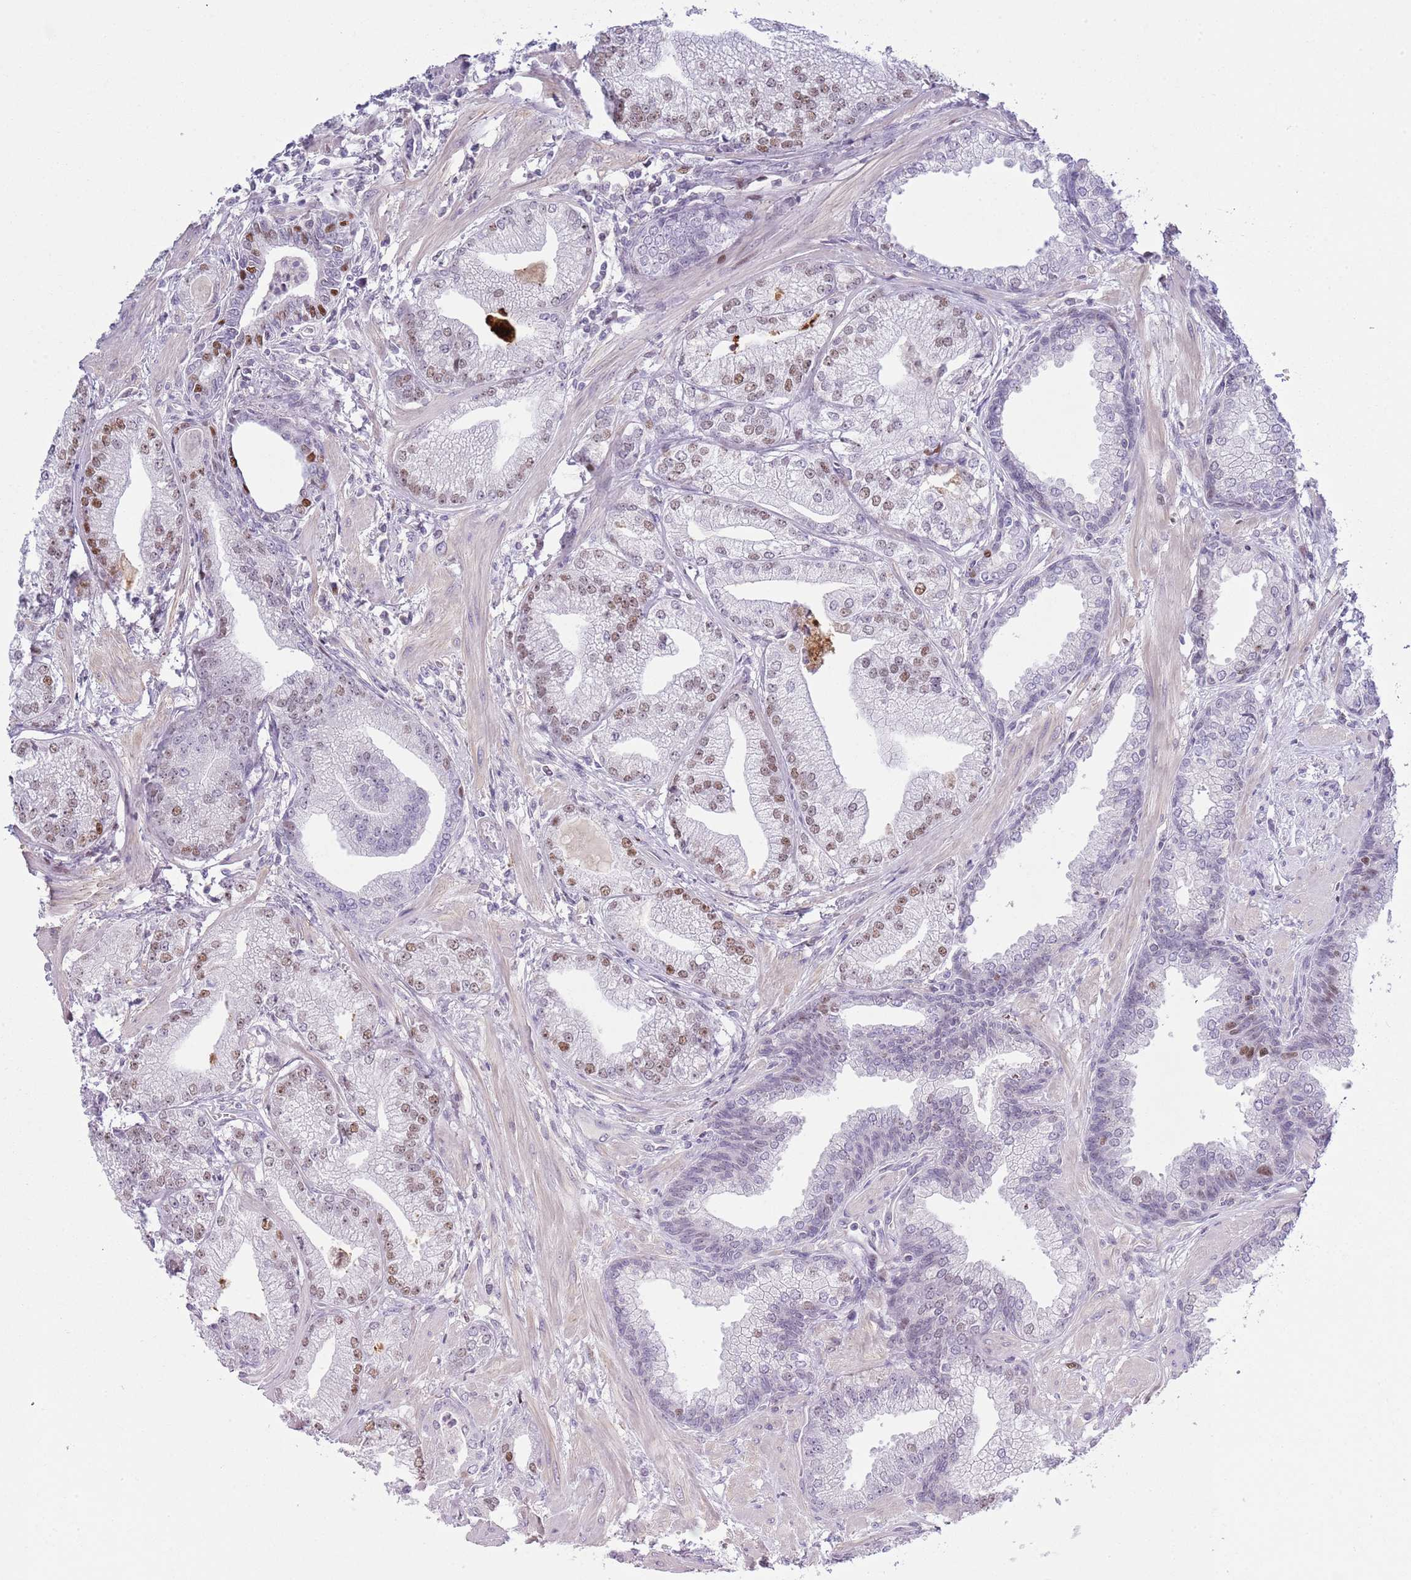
{"staining": {"intensity": "strong", "quantity": "25%-75%", "location": "nuclear"}, "tissue": "prostate cancer", "cell_type": "Tumor cells", "image_type": "cancer", "snomed": [{"axis": "morphology", "description": "Adenocarcinoma, Low grade"}, {"axis": "topography", "description": "Prostate"}], "caption": "Immunohistochemical staining of human prostate cancer displays high levels of strong nuclear protein expression in about 25%-75% of tumor cells.", "gene": "MFSD10", "patient": {"sex": "male", "age": 55}}